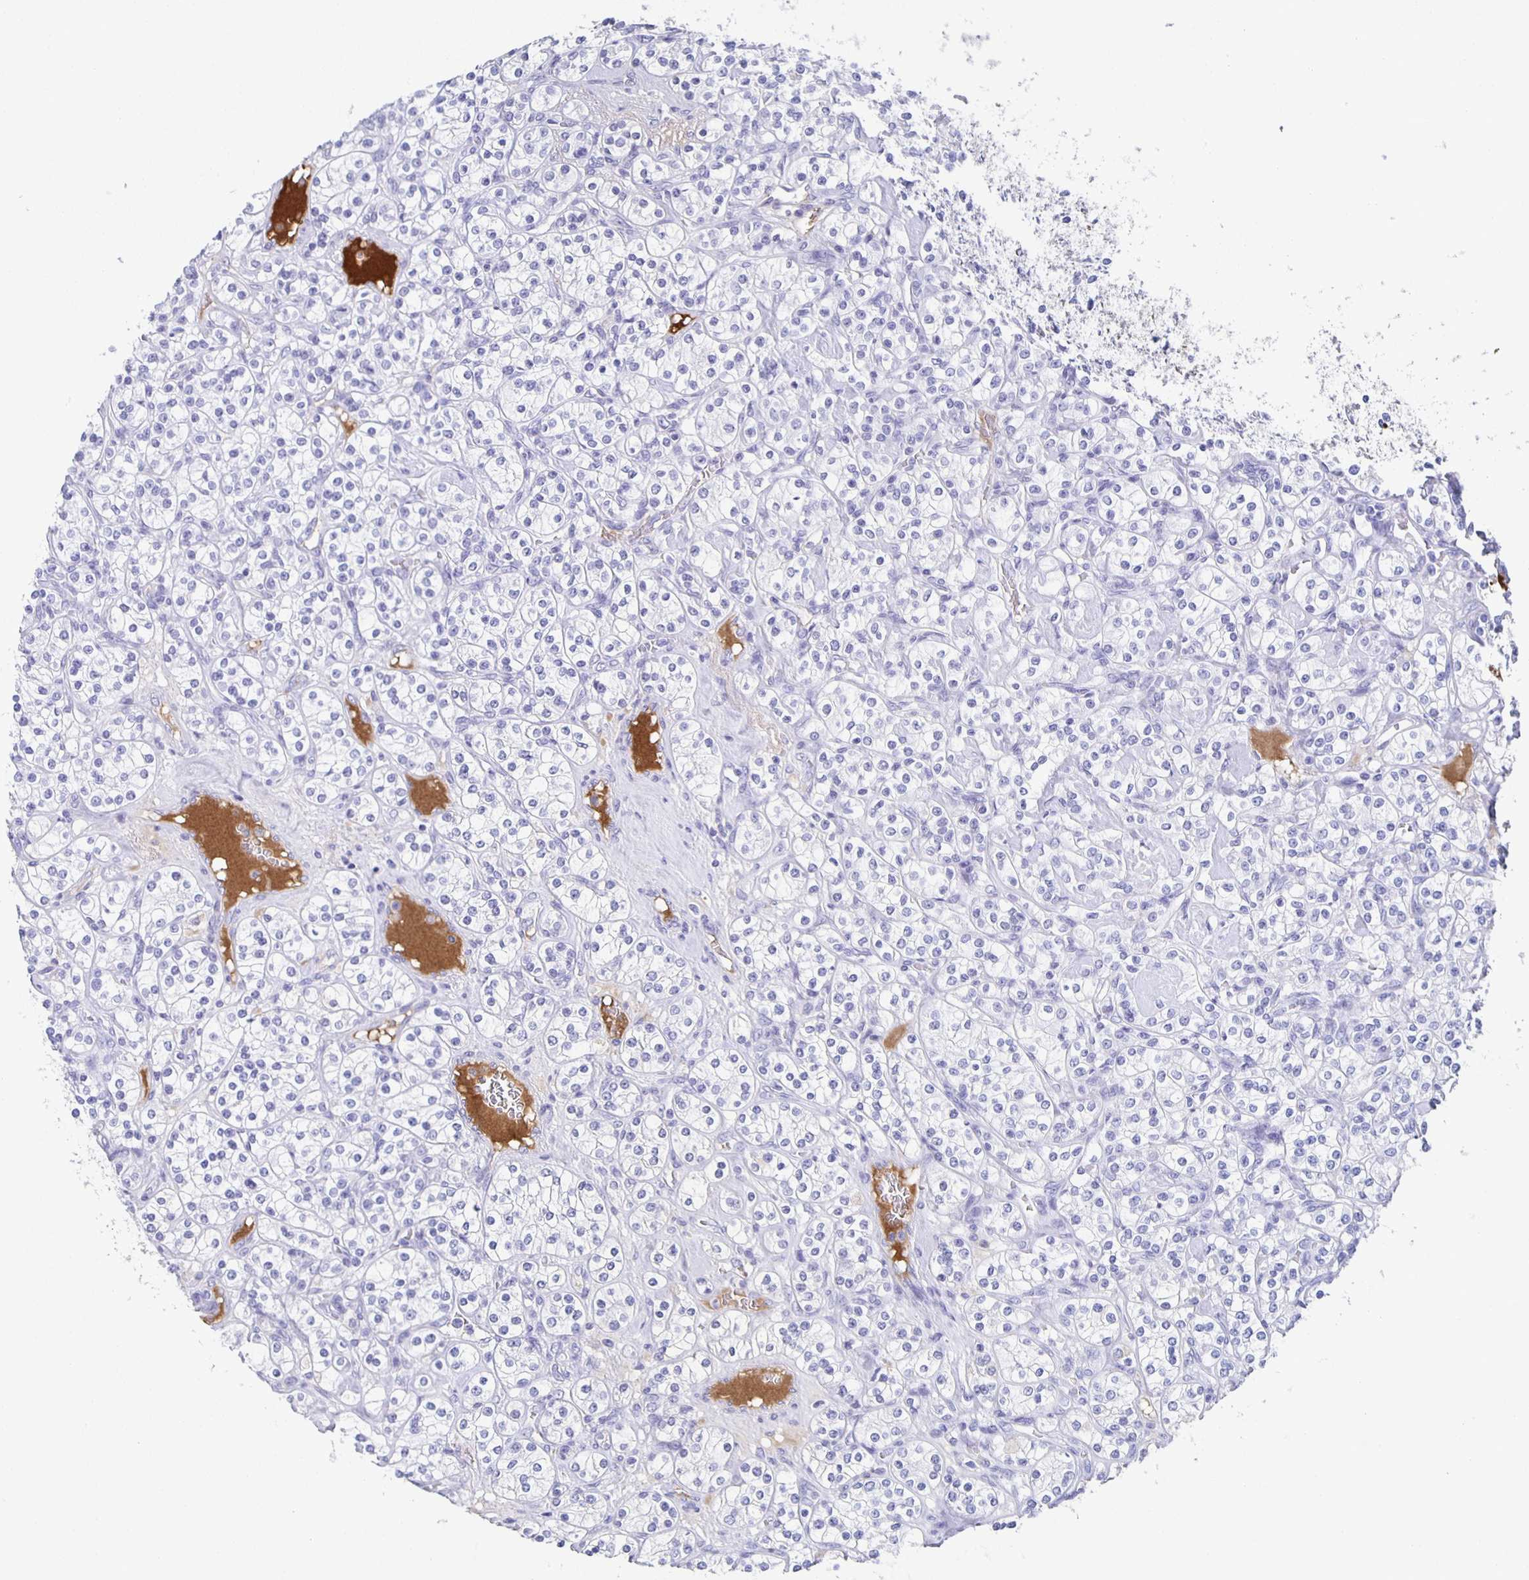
{"staining": {"intensity": "negative", "quantity": "none", "location": "none"}, "tissue": "renal cancer", "cell_type": "Tumor cells", "image_type": "cancer", "snomed": [{"axis": "morphology", "description": "Adenocarcinoma, NOS"}, {"axis": "topography", "description": "Kidney"}], "caption": "Tumor cells show no significant protein staining in renal adenocarcinoma.", "gene": "FGA", "patient": {"sex": "male", "age": 77}}